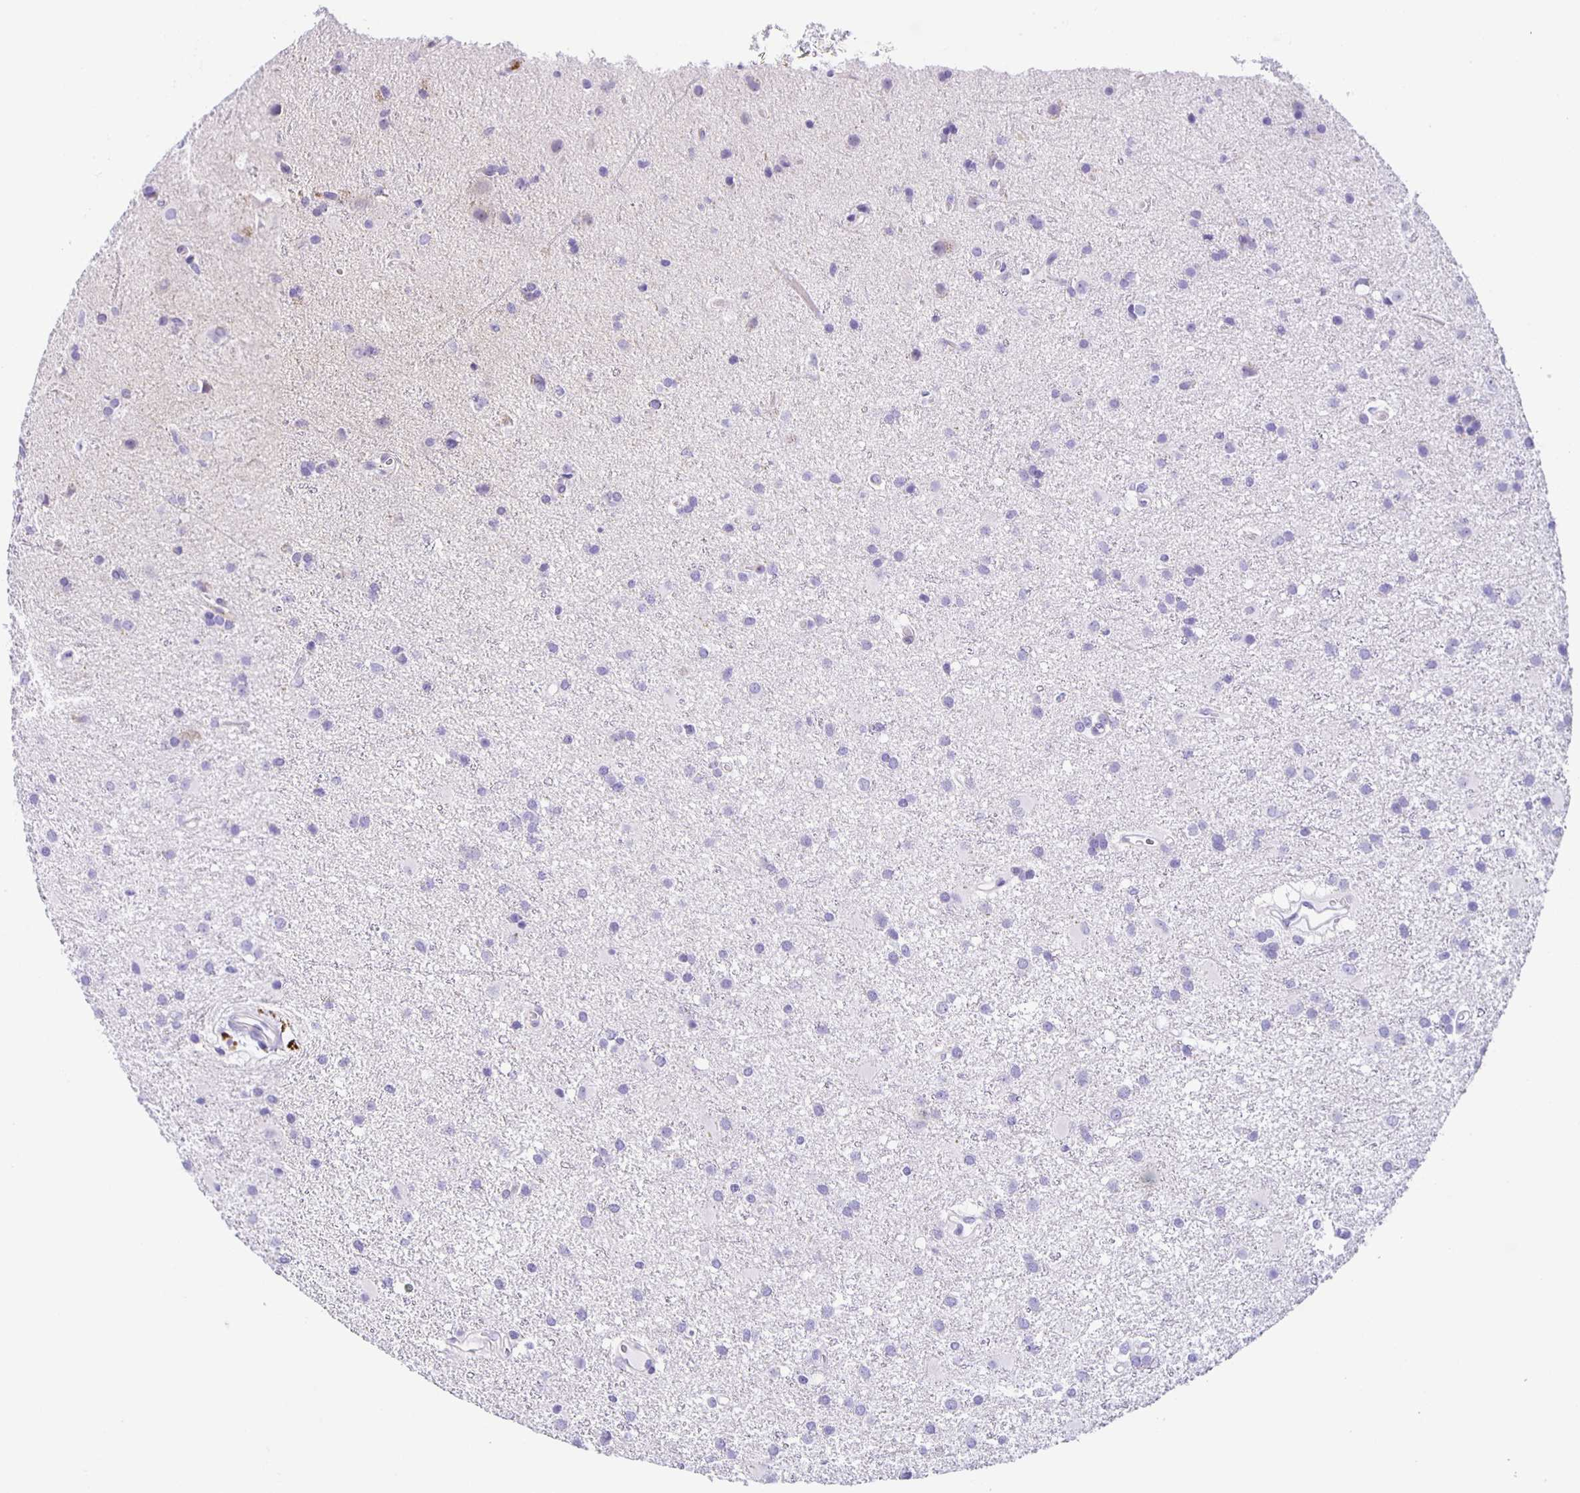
{"staining": {"intensity": "negative", "quantity": "none", "location": "none"}, "tissue": "glioma", "cell_type": "Tumor cells", "image_type": "cancer", "snomed": [{"axis": "morphology", "description": "Glioma, malignant, High grade"}, {"axis": "topography", "description": "Brain"}], "caption": "An image of human malignant glioma (high-grade) is negative for staining in tumor cells.", "gene": "AQP6", "patient": {"sex": "male", "age": 55}}